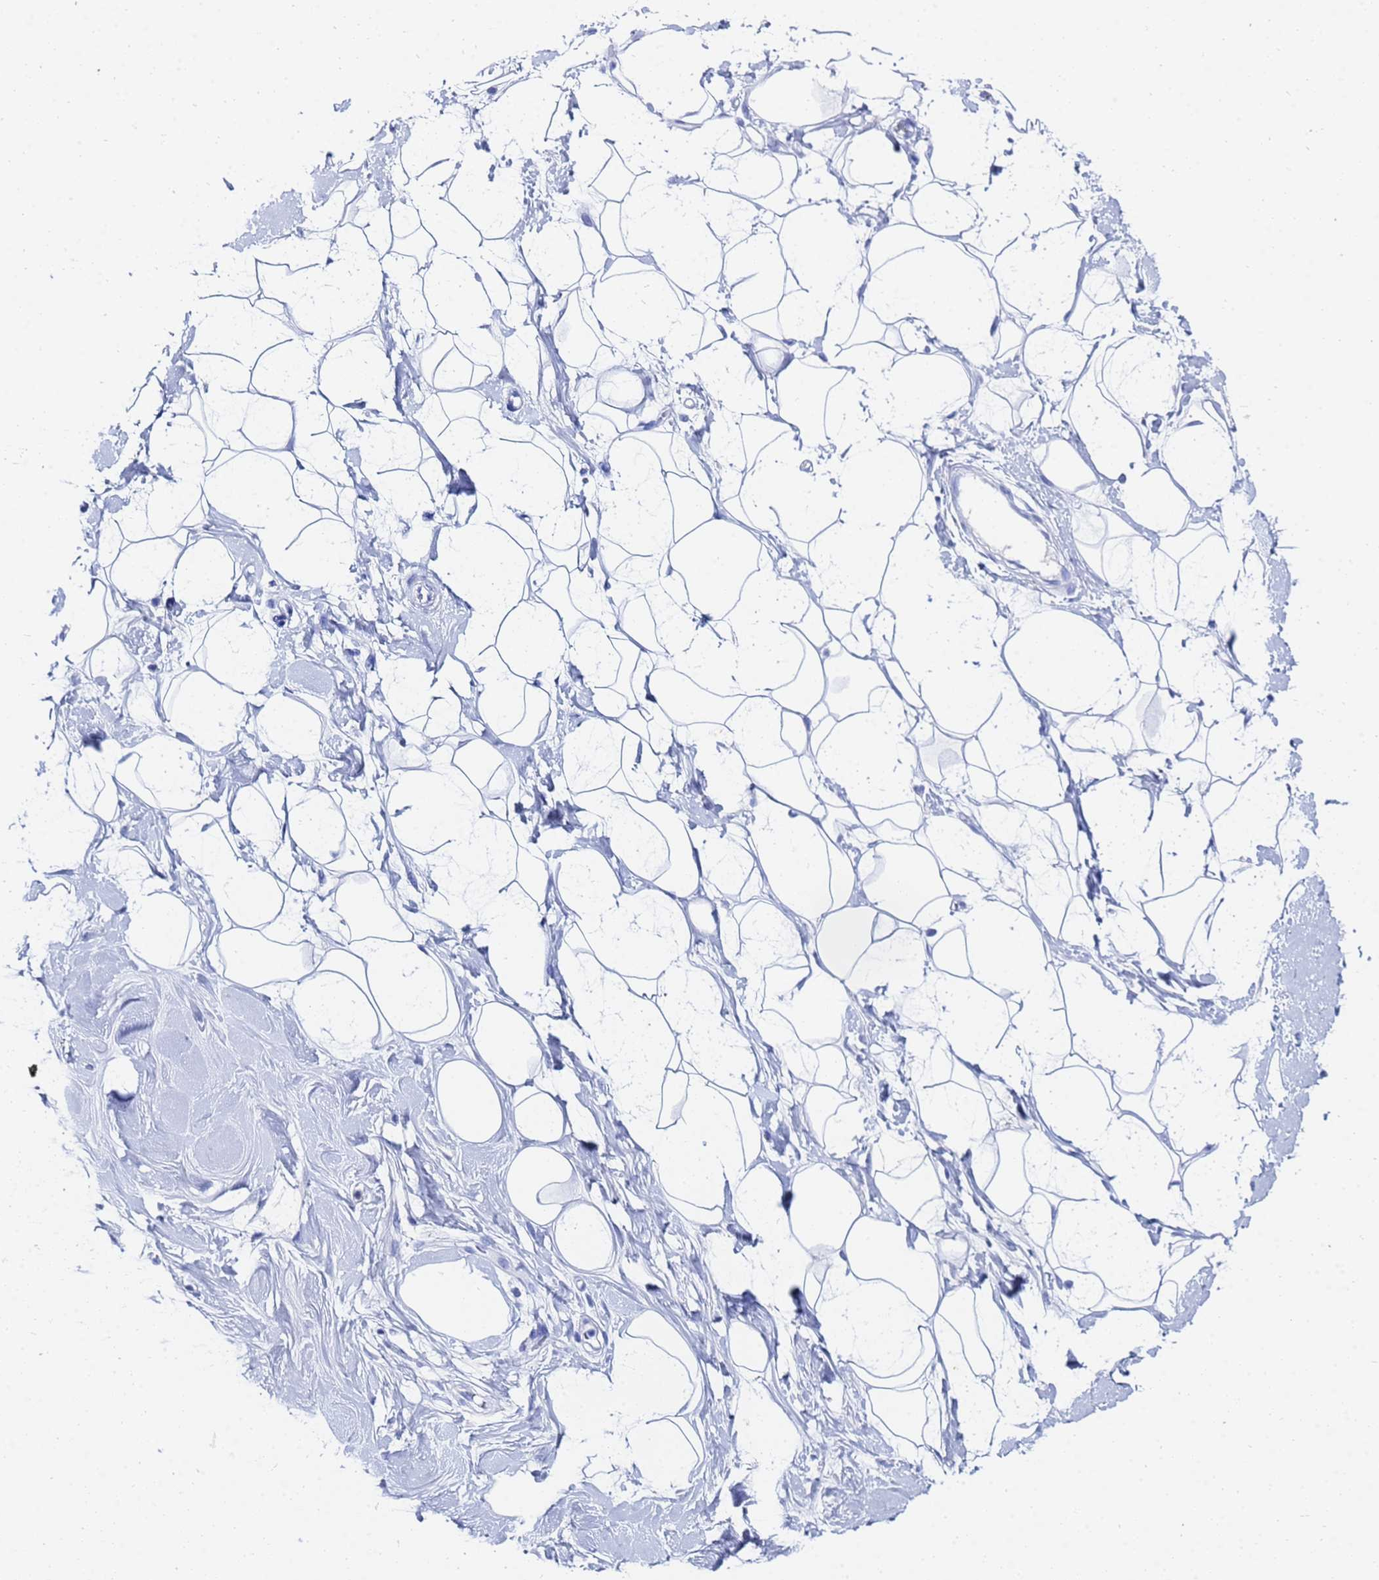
{"staining": {"intensity": "negative", "quantity": "none", "location": "none"}, "tissue": "adipose tissue", "cell_type": "Adipocytes", "image_type": "normal", "snomed": [{"axis": "morphology", "description": "Normal tissue, NOS"}, {"axis": "topography", "description": "Breast"}], "caption": "Immunohistochemical staining of unremarkable human adipose tissue demonstrates no significant expression in adipocytes.", "gene": "GGT1", "patient": {"sex": "female", "age": 26}}